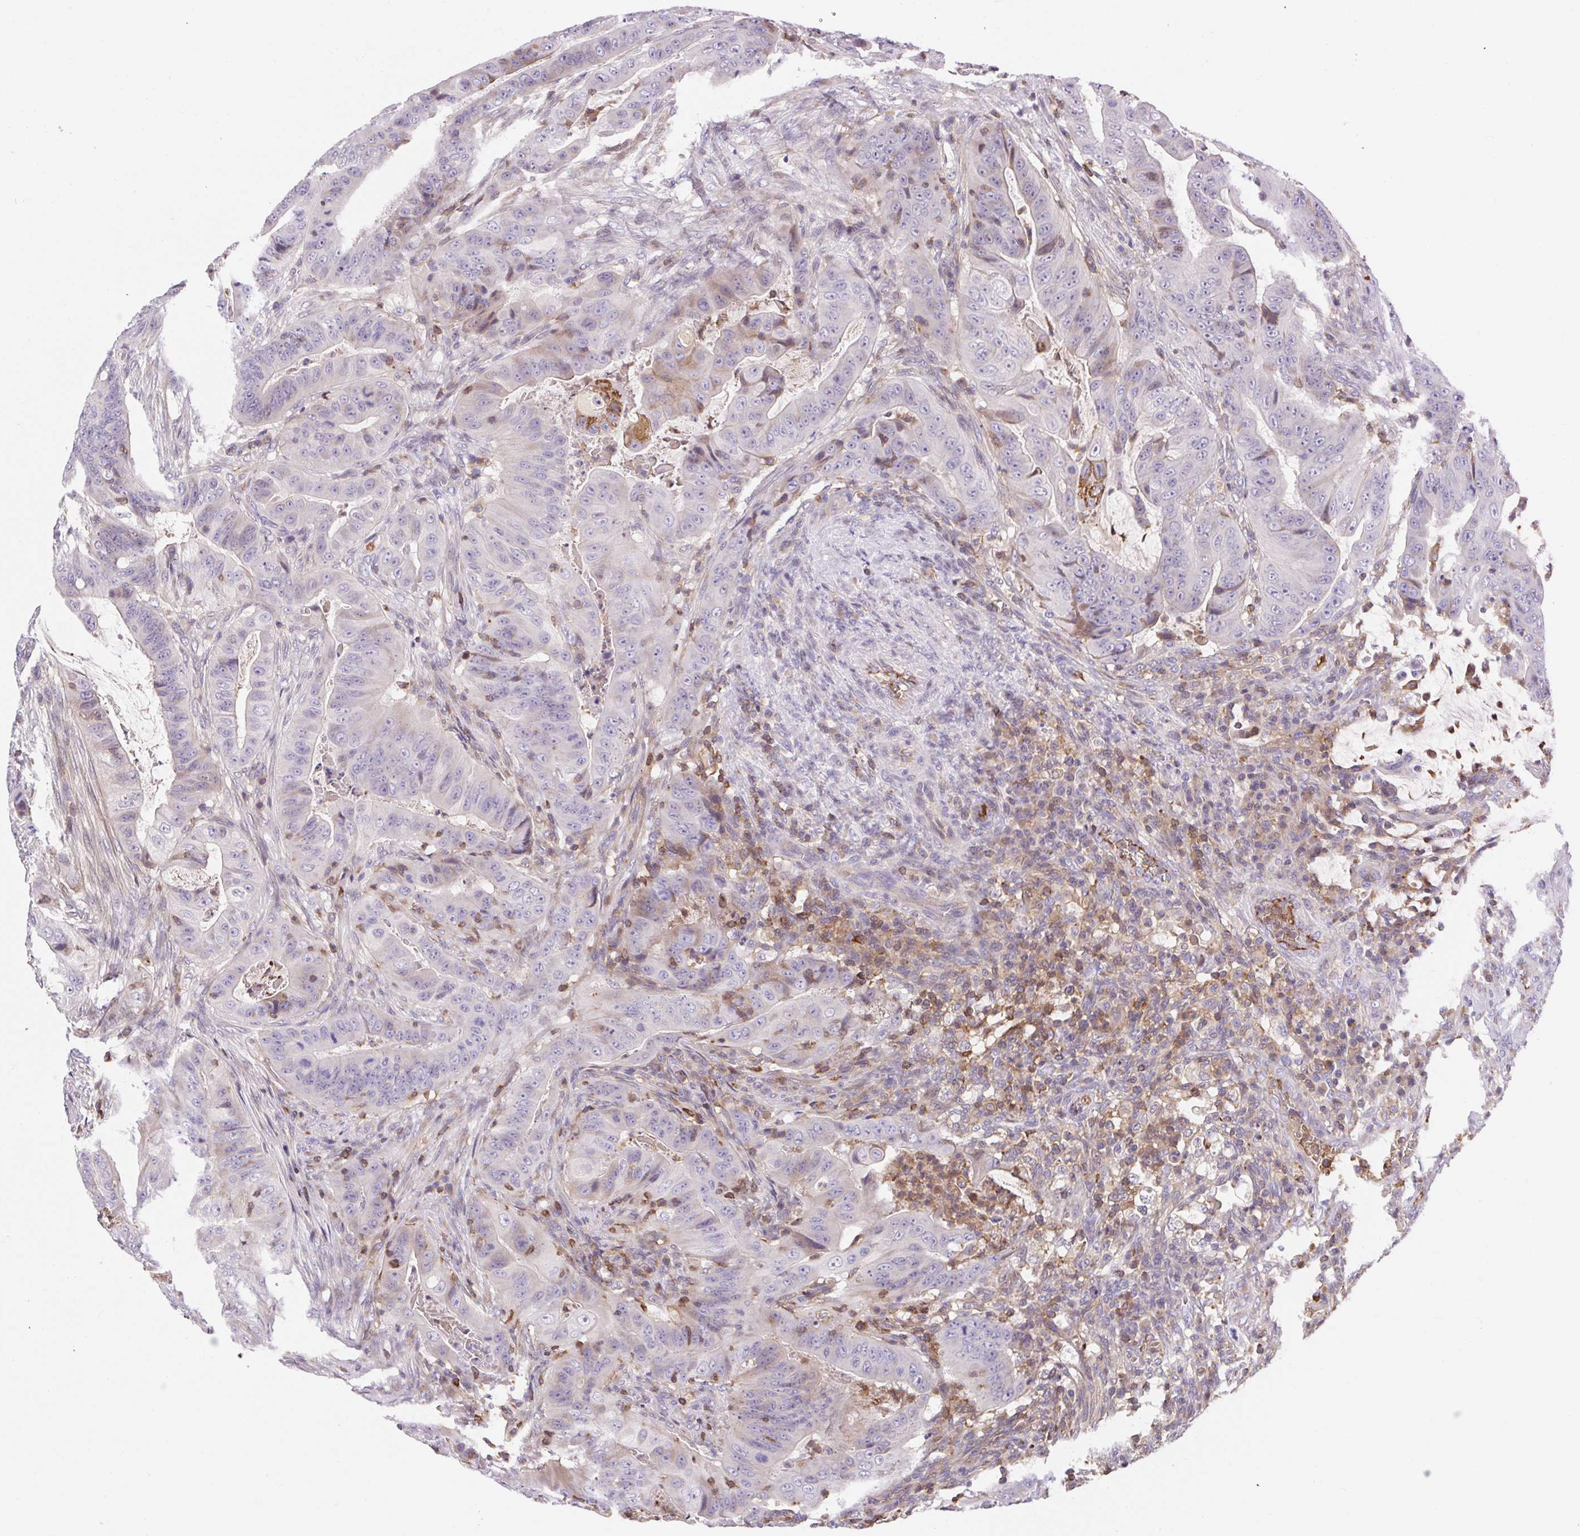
{"staining": {"intensity": "negative", "quantity": "none", "location": "none"}, "tissue": "colorectal cancer", "cell_type": "Tumor cells", "image_type": "cancer", "snomed": [{"axis": "morphology", "description": "Adenocarcinoma, NOS"}, {"axis": "topography", "description": "Colon"}], "caption": "DAB (3,3'-diaminobenzidine) immunohistochemical staining of colorectal adenocarcinoma displays no significant expression in tumor cells.", "gene": "TPRG1", "patient": {"sex": "male", "age": 33}}